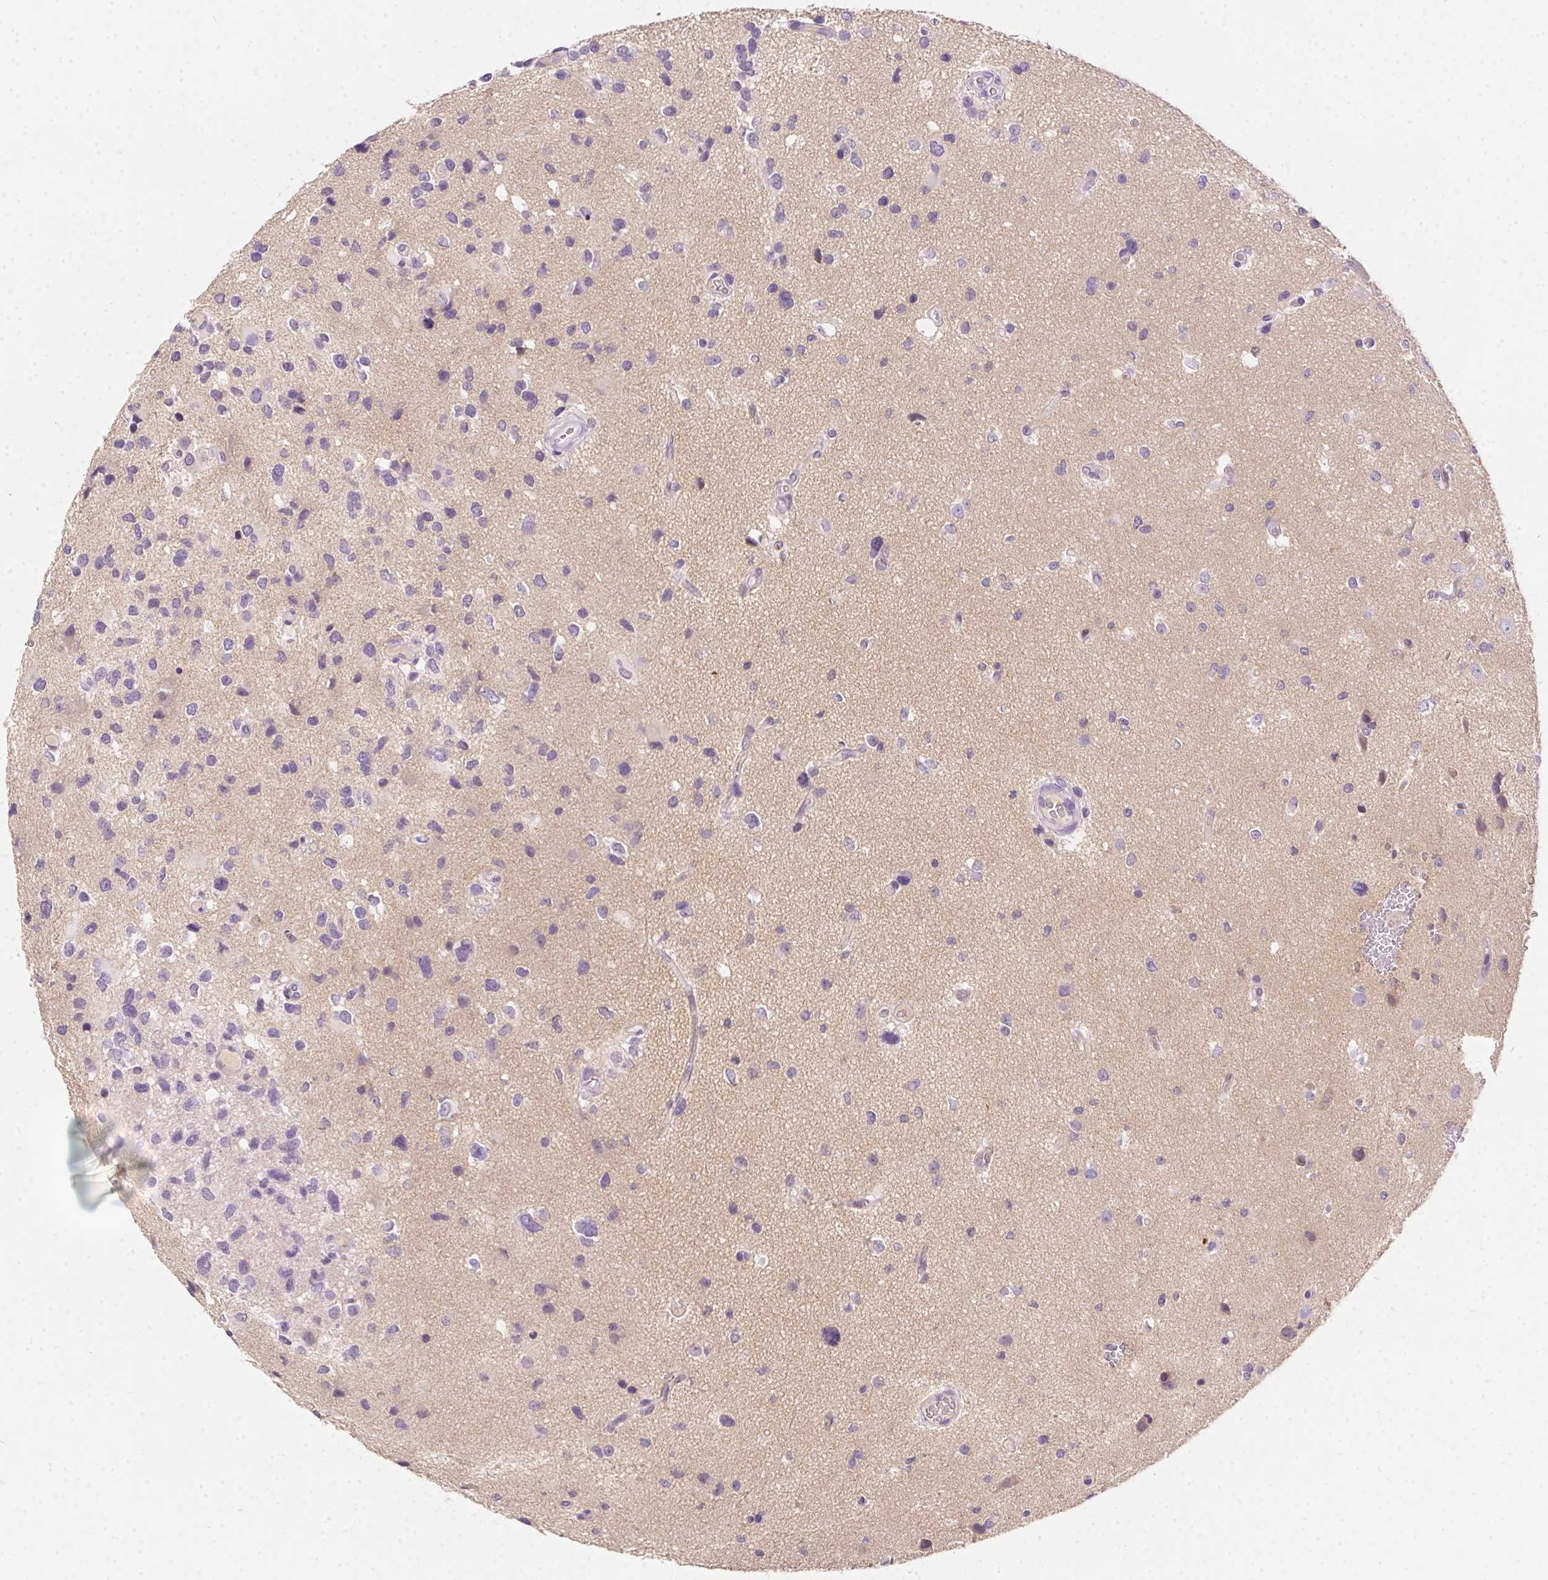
{"staining": {"intensity": "negative", "quantity": "none", "location": "none"}, "tissue": "glioma", "cell_type": "Tumor cells", "image_type": "cancer", "snomed": [{"axis": "morphology", "description": "Glioma, malignant, Low grade"}, {"axis": "topography", "description": "Brain"}], "caption": "Tumor cells show no significant protein expression in glioma.", "gene": "SSTR4", "patient": {"sex": "female", "age": 32}}